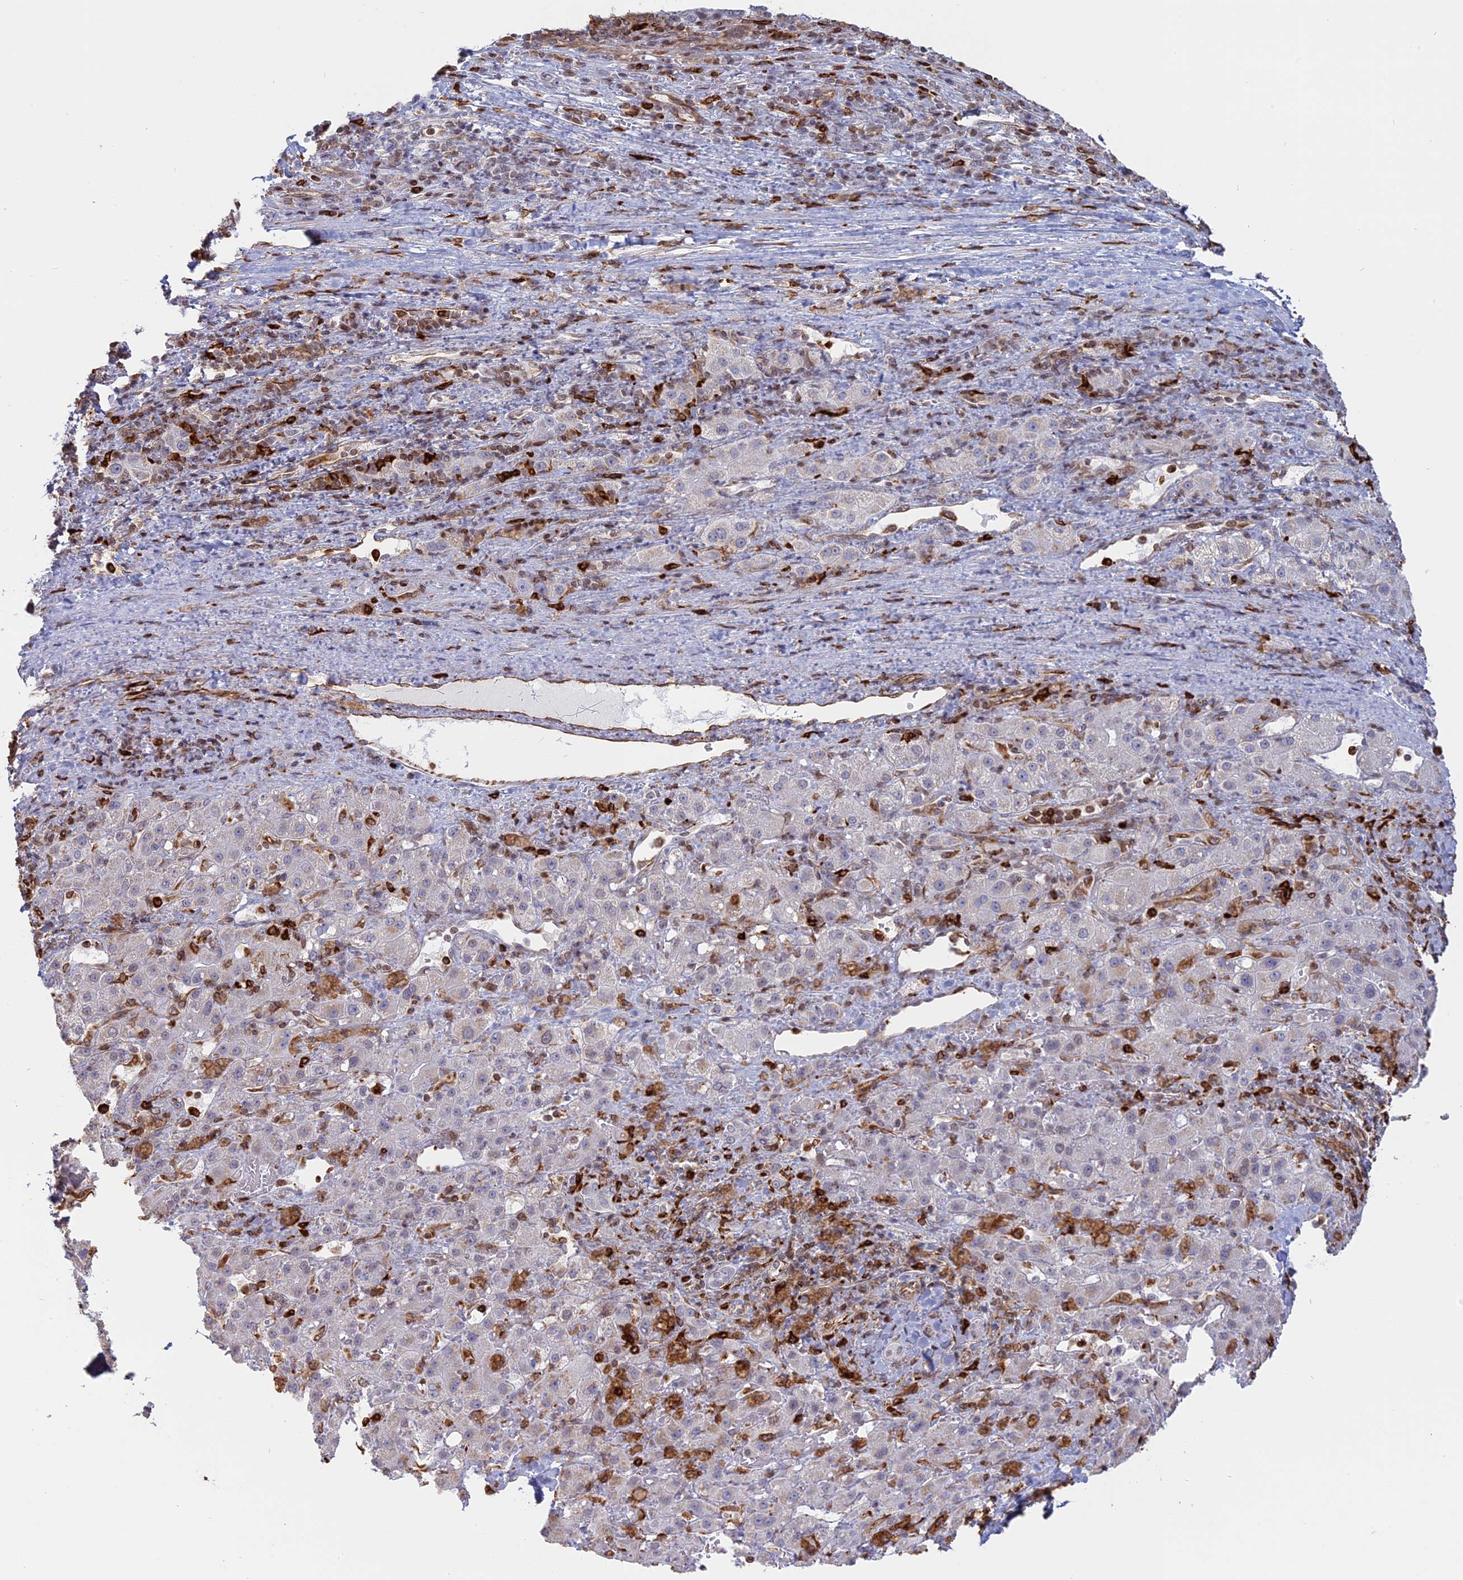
{"staining": {"intensity": "negative", "quantity": "none", "location": "none"}, "tissue": "liver cancer", "cell_type": "Tumor cells", "image_type": "cancer", "snomed": [{"axis": "morphology", "description": "Carcinoma, Hepatocellular, NOS"}, {"axis": "topography", "description": "Liver"}], "caption": "Liver hepatocellular carcinoma was stained to show a protein in brown. There is no significant positivity in tumor cells.", "gene": "APOBR", "patient": {"sex": "female", "age": 58}}